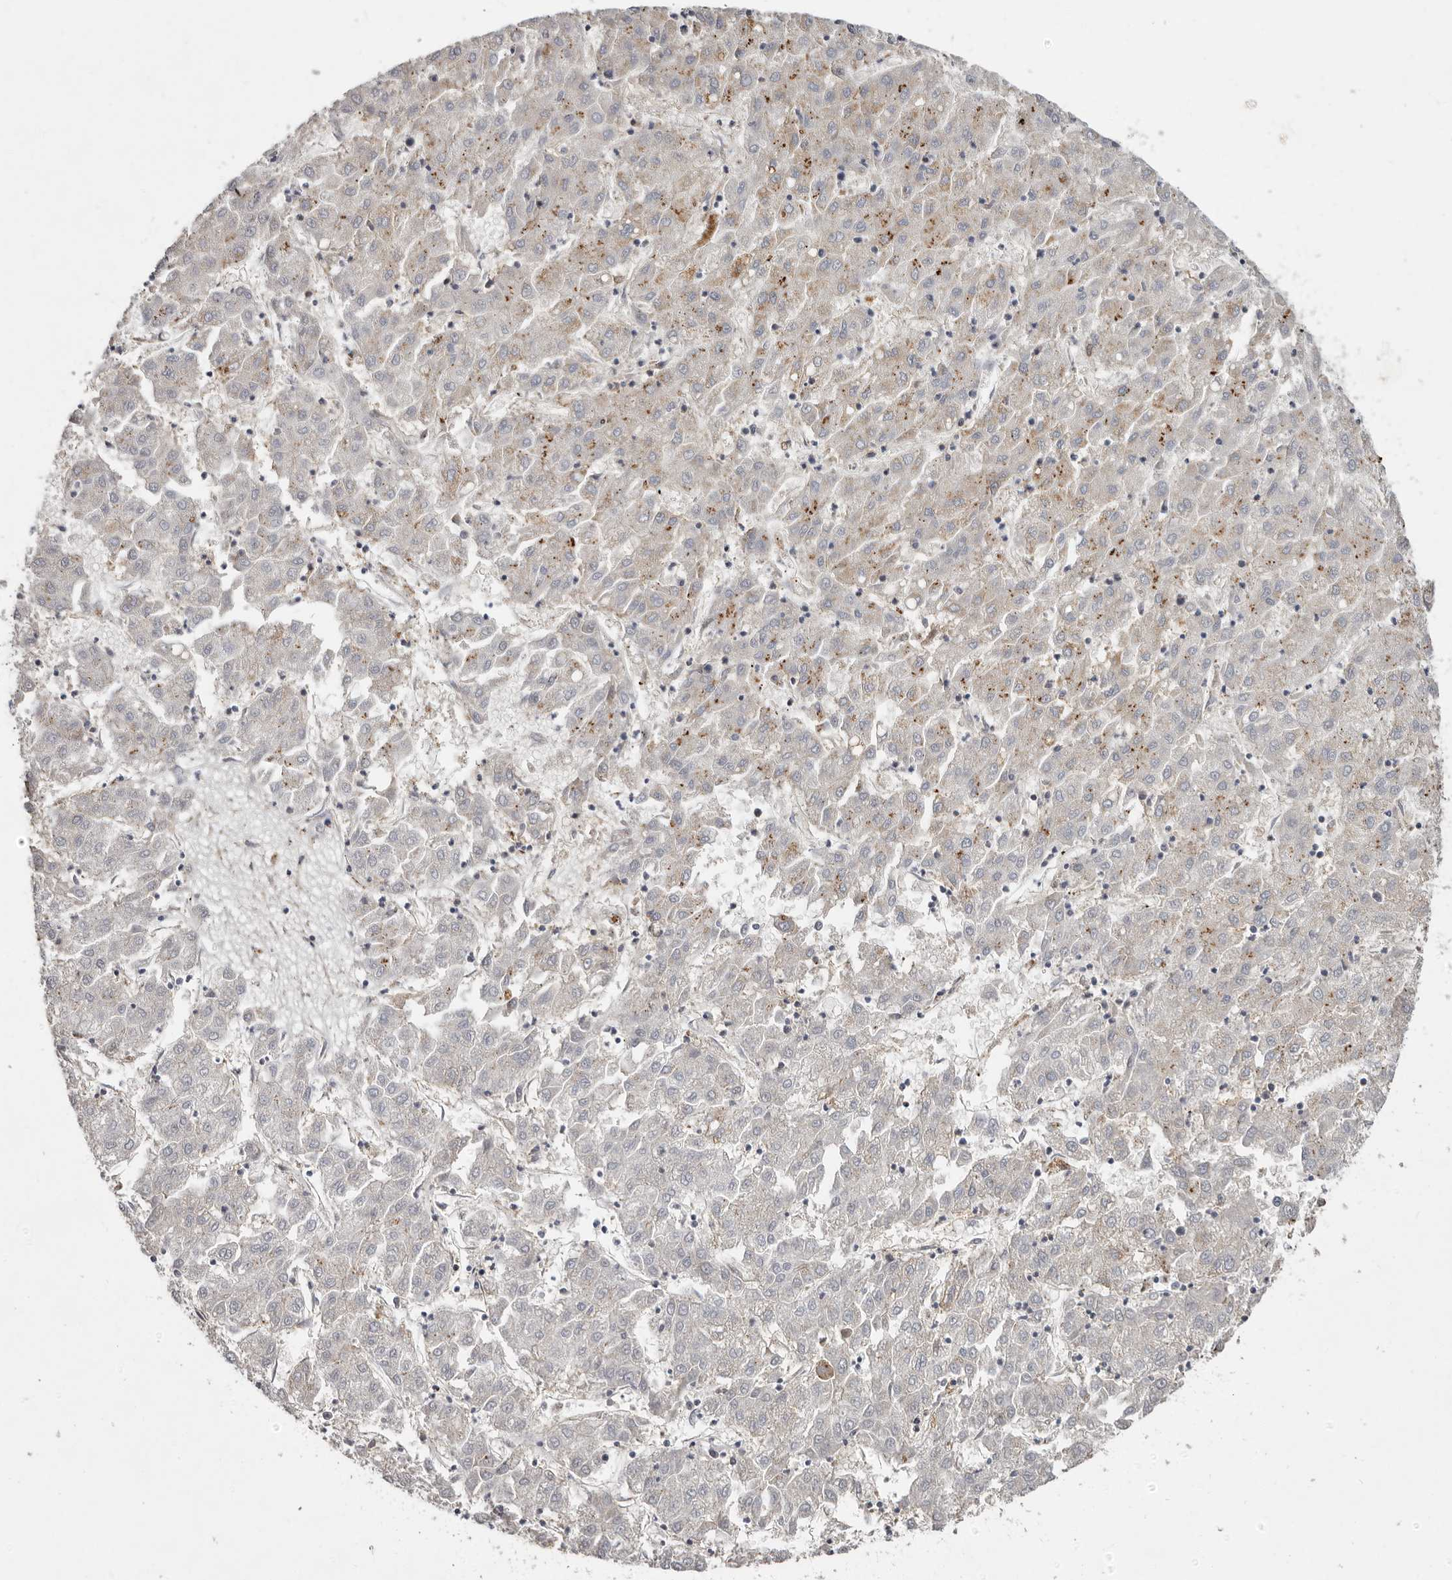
{"staining": {"intensity": "negative", "quantity": "none", "location": "none"}, "tissue": "liver cancer", "cell_type": "Tumor cells", "image_type": "cancer", "snomed": [{"axis": "morphology", "description": "Carcinoma, Hepatocellular, NOS"}, {"axis": "topography", "description": "Liver"}], "caption": "This is a micrograph of immunohistochemistry (IHC) staining of liver cancer (hepatocellular carcinoma), which shows no expression in tumor cells.", "gene": "KIF26B", "patient": {"sex": "male", "age": 72}}